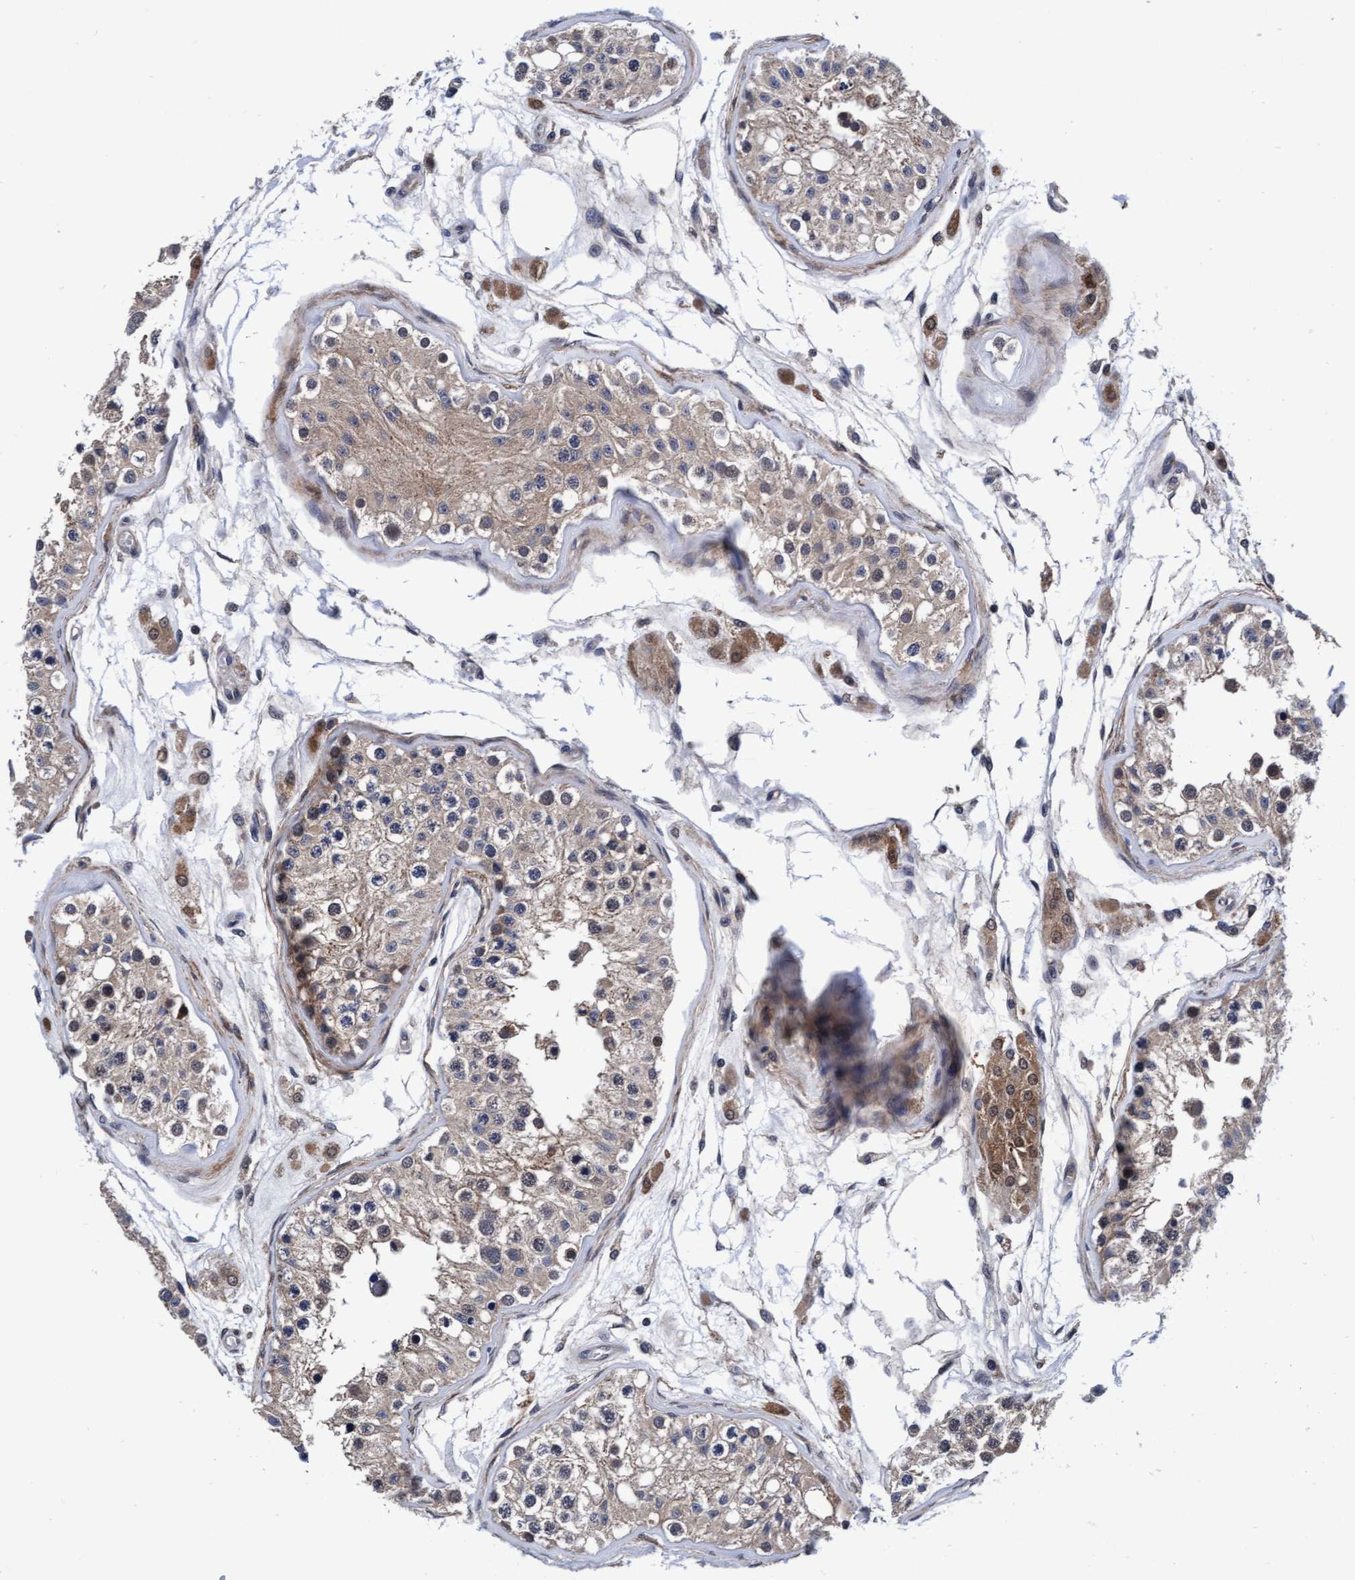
{"staining": {"intensity": "weak", "quantity": ">75%", "location": "cytoplasmic/membranous"}, "tissue": "testis", "cell_type": "Cells in seminiferous ducts", "image_type": "normal", "snomed": [{"axis": "morphology", "description": "Normal tissue, NOS"}, {"axis": "morphology", "description": "Adenocarcinoma, metastatic, NOS"}, {"axis": "topography", "description": "Testis"}], "caption": "Protein staining of normal testis exhibits weak cytoplasmic/membranous expression in about >75% of cells in seminiferous ducts. (Brightfield microscopy of DAB IHC at high magnification).", "gene": "EFCAB13", "patient": {"sex": "male", "age": 26}}